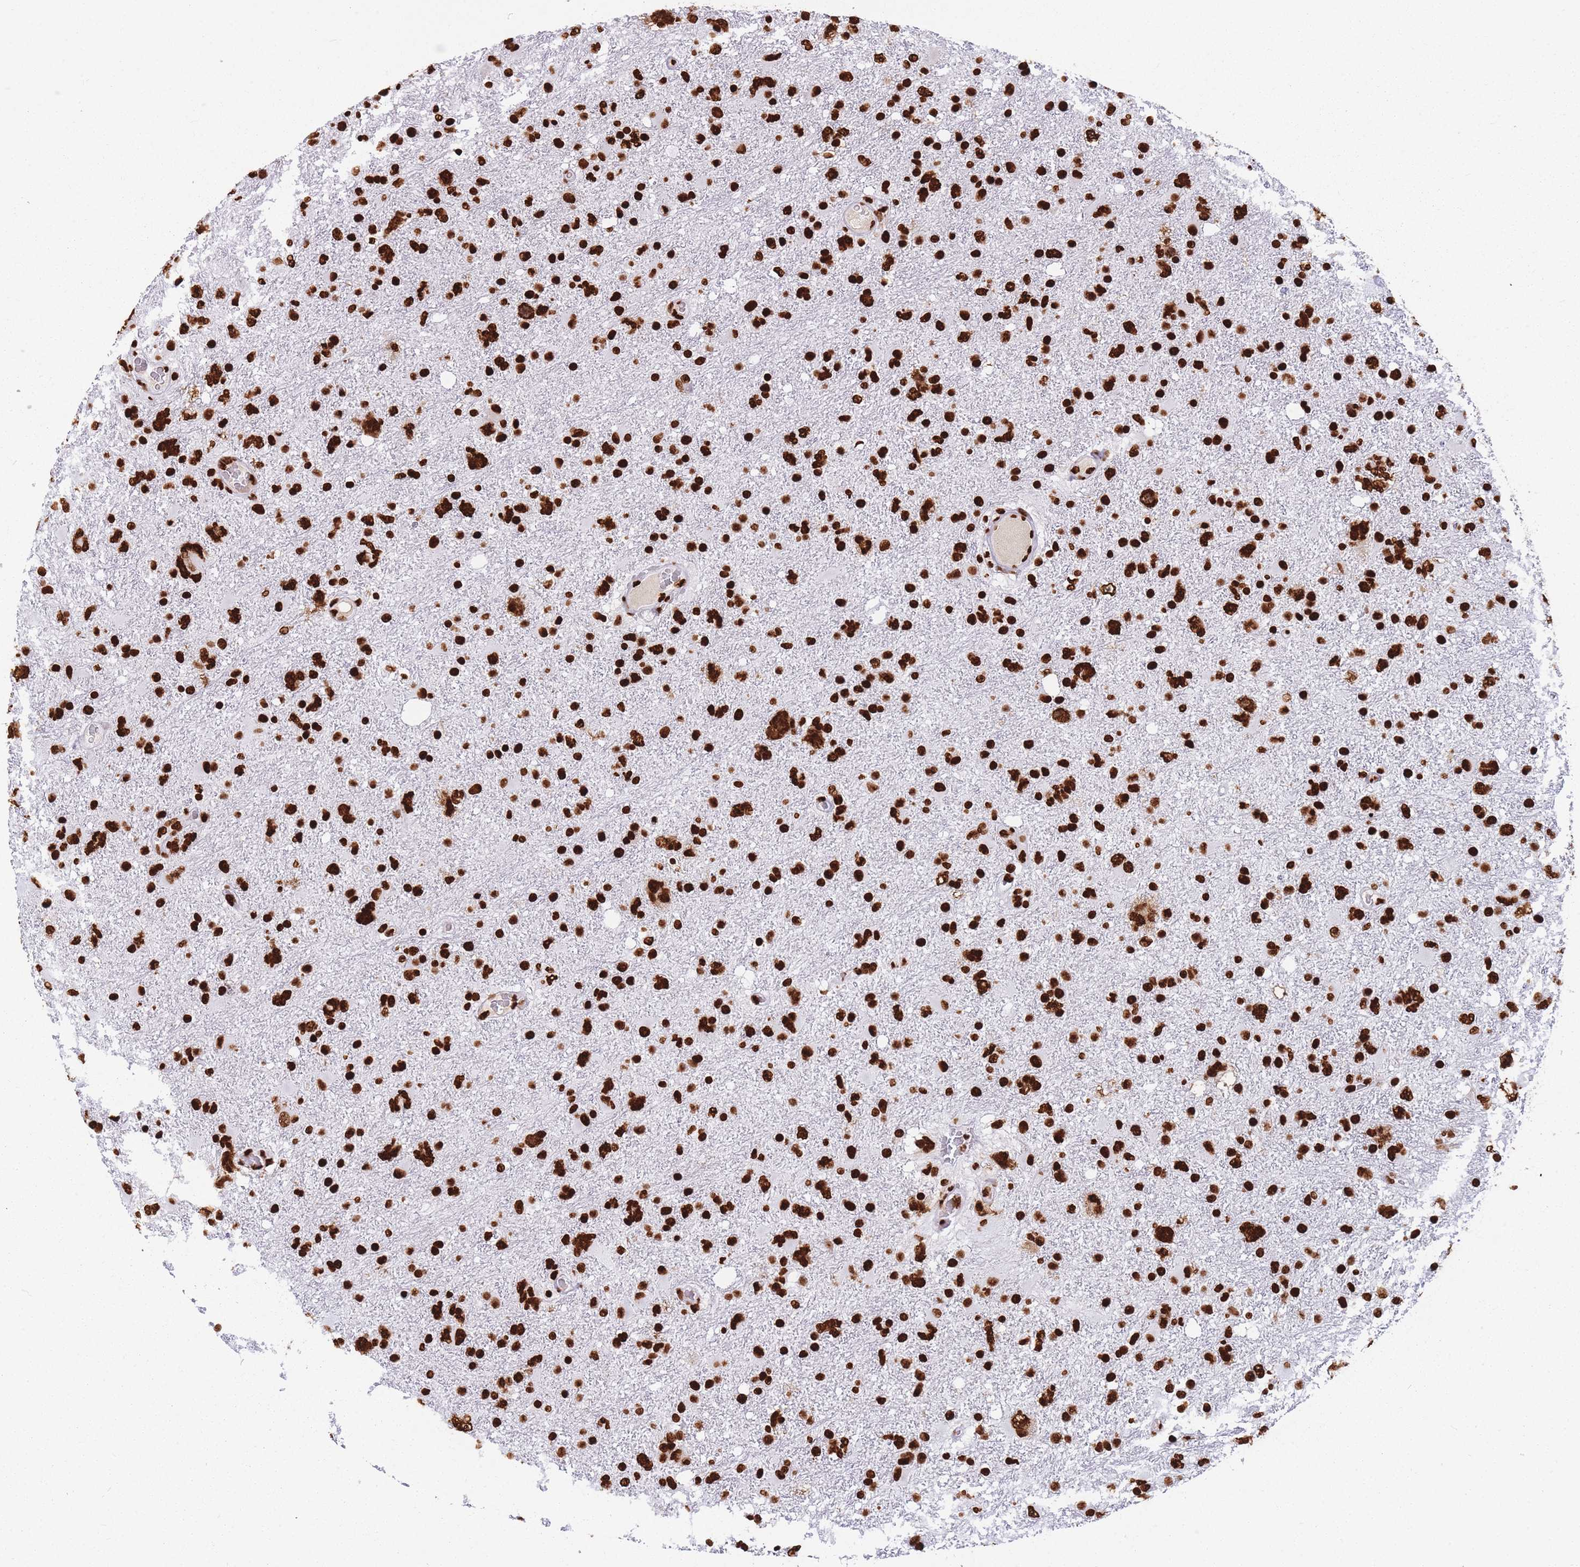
{"staining": {"intensity": "strong", "quantity": ">75%", "location": "nuclear"}, "tissue": "glioma", "cell_type": "Tumor cells", "image_type": "cancer", "snomed": [{"axis": "morphology", "description": "Glioma, malignant, High grade"}, {"axis": "topography", "description": "Brain"}], "caption": "The micrograph reveals staining of high-grade glioma (malignant), revealing strong nuclear protein positivity (brown color) within tumor cells. Immunohistochemistry (ihc) stains the protein in brown and the nuclei are stained blue.", "gene": "HNRNPUL1", "patient": {"sex": "male", "age": 61}}